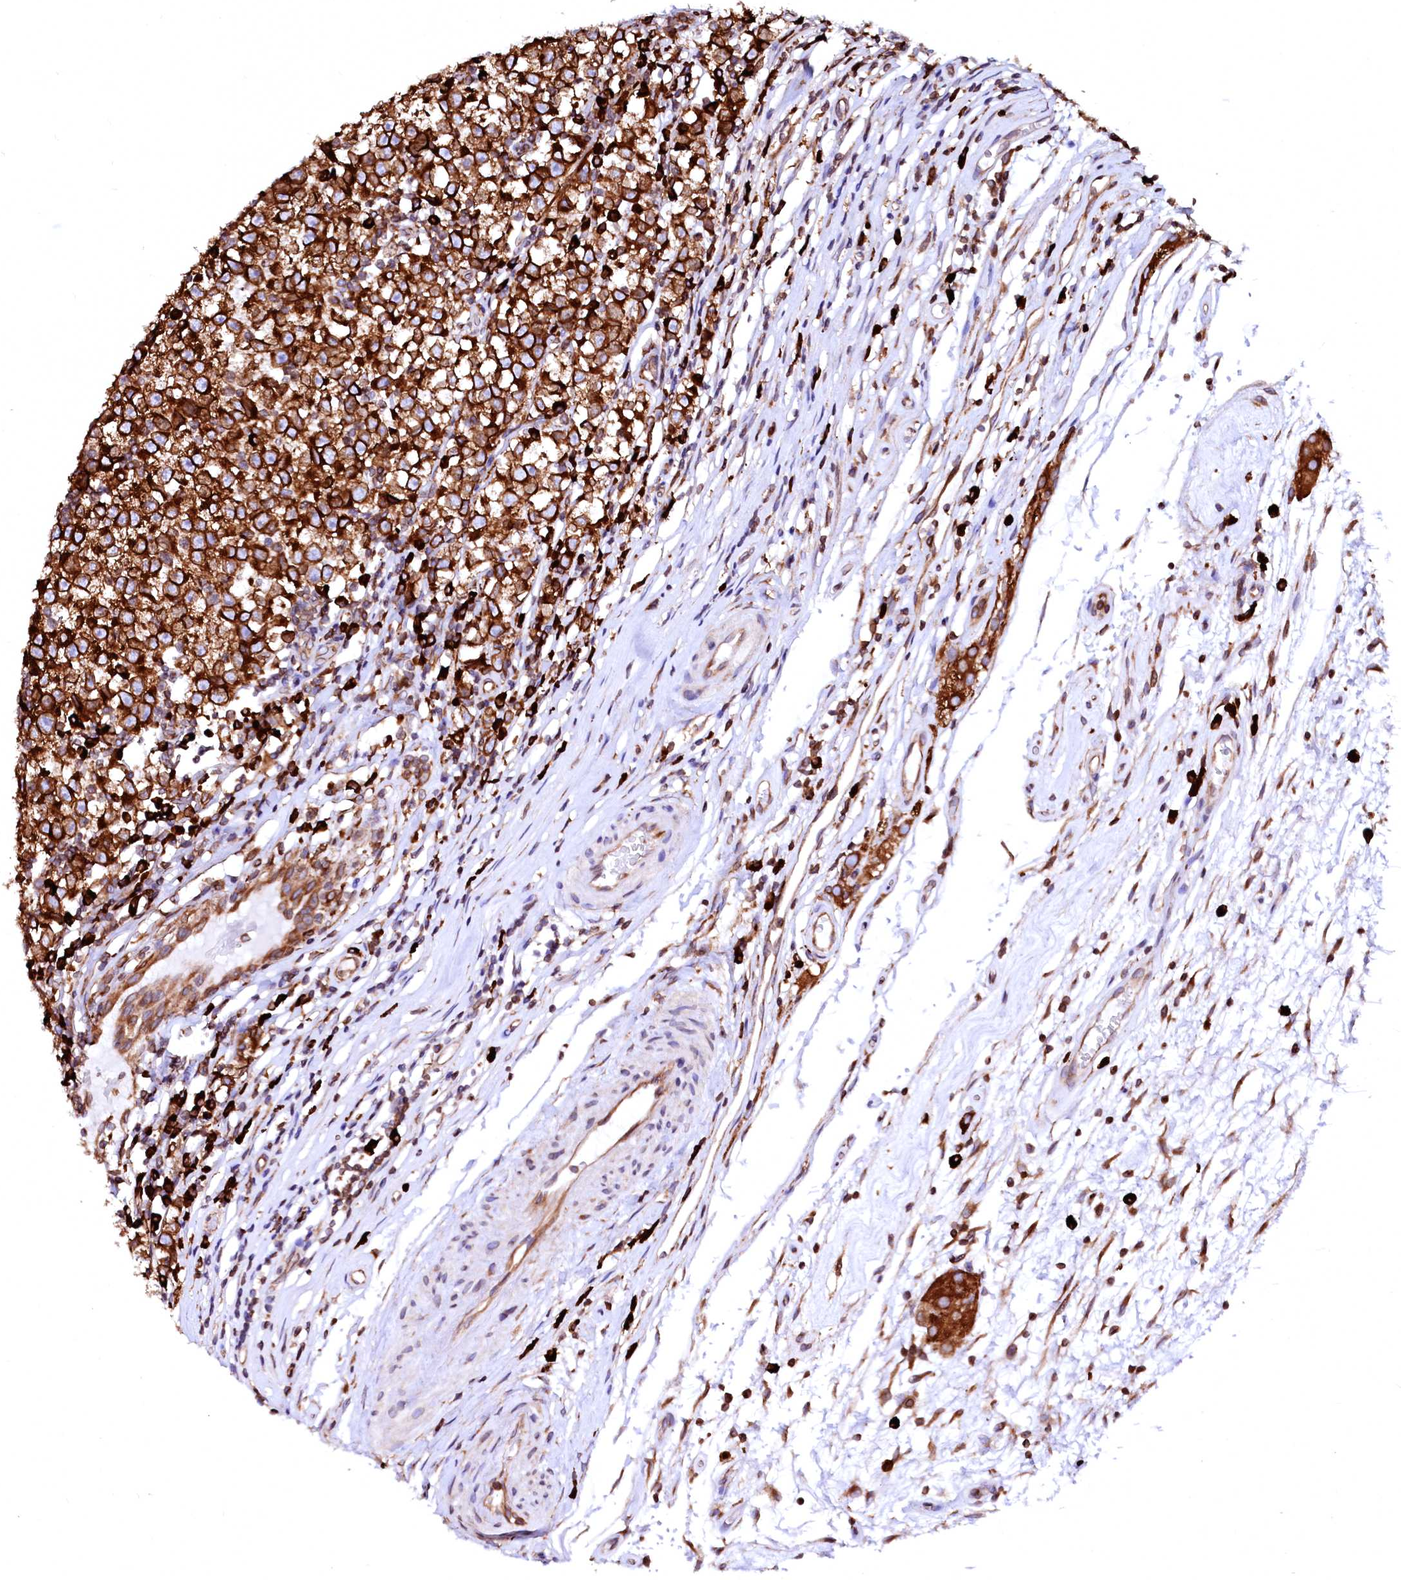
{"staining": {"intensity": "strong", "quantity": ">75%", "location": "cytoplasmic/membranous"}, "tissue": "testis cancer", "cell_type": "Tumor cells", "image_type": "cancer", "snomed": [{"axis": "morphology", "description": "Seminoma, NOS"}, {"axis": "topography", "description": "Testis"}], "caption": "A high amount of strong cytoplasmic/membranous staining is appreciated in about >75% of tumor cells in testis seminoma tissue.", "gene": "DERL1", "patient": {"sex": "male", "age": 65}}